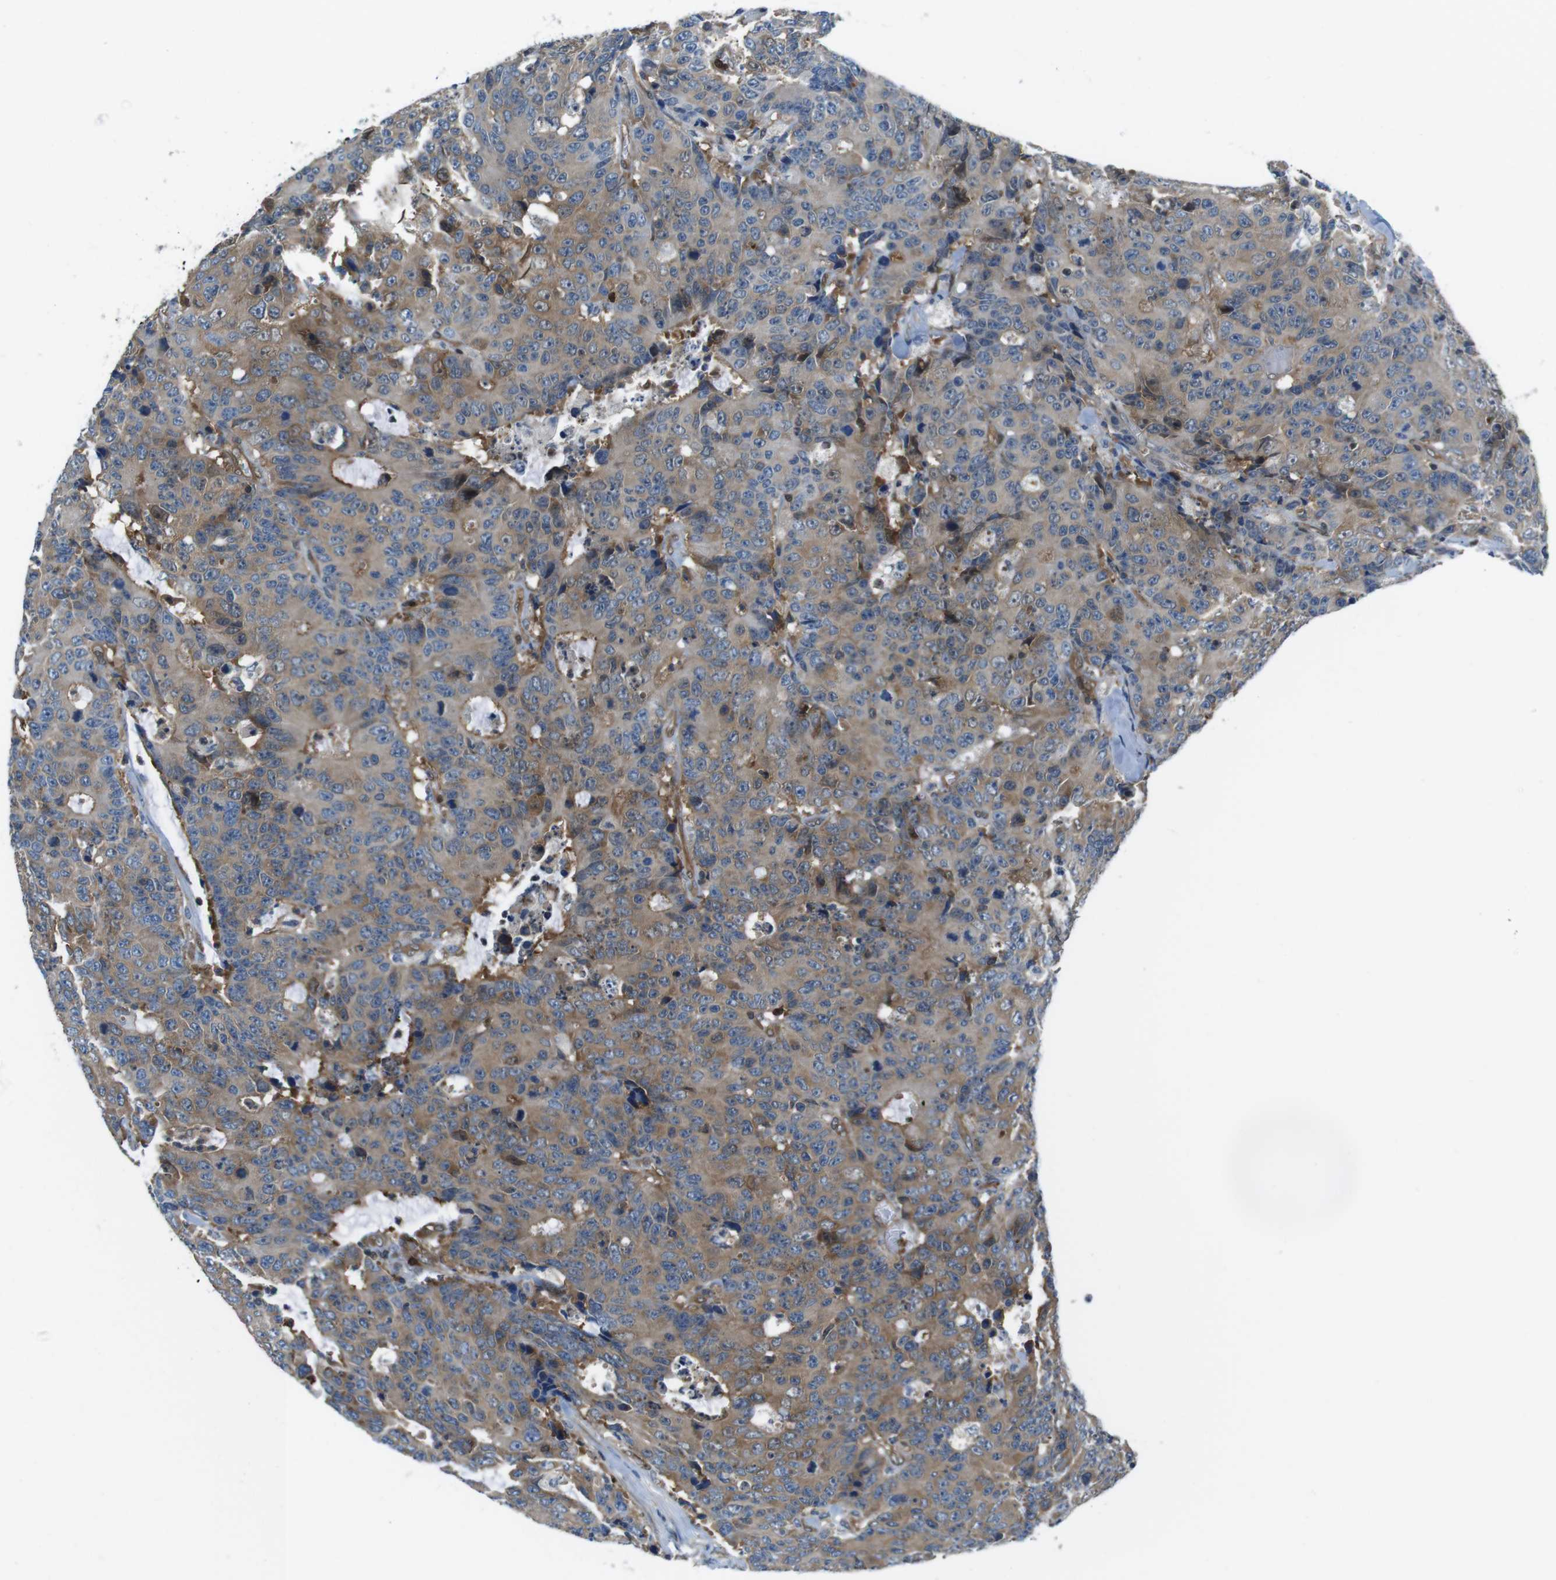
{"staining": {"intensity": "moderate", "quantity": "25%-75%", "location": "cytoplasmic/membranous"}, "tissue": "colorectal cancer", "cell_type": "Tumor cells", "image_type": "cancer", "snomed": [{"axis": "morphology", "description": "Adenocarcinoma, NOS"}, {"axis": "topography", "description": "Colon"}], "caption": "IHC (DAB) staining of colorectal cancer displays moderate cytoplasmic/membranous protein positivity in approximately 25%-75% of tumor cells. The staining was performed using DAB to visualize the protein expression in brown, while the nuclei were stained in blue with hematoxylin (Magnification: 20x).", "gene": "TES", "patient": {"sex": "female", "age": 86}}